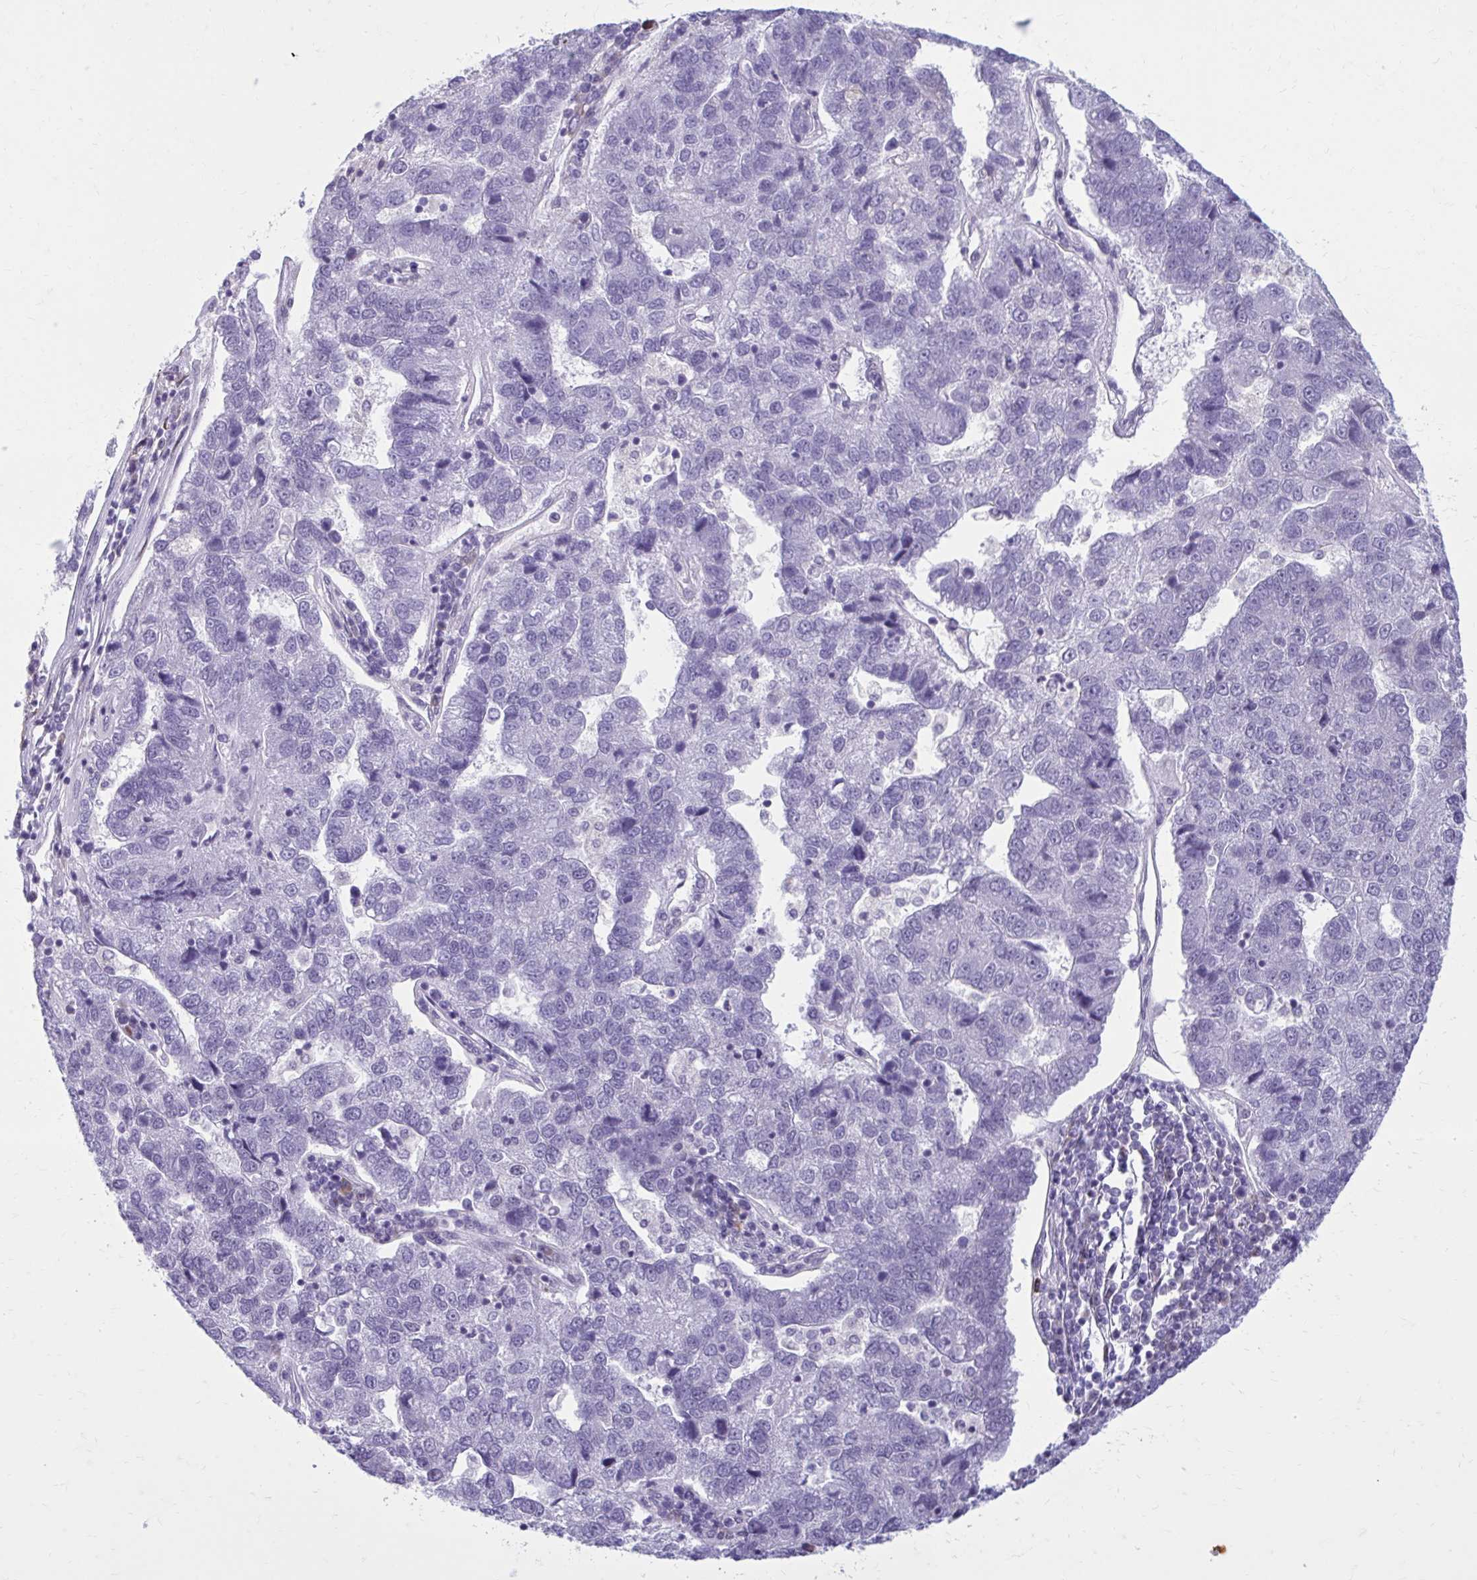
{"staining": {"intensity": "negative", "quantity": "none", "location": "none"}, "tissue": "pancreatic cancer", "cell_type": "Tumor cells", "image_type": "cancer", "snomed": [{"axis": "morphology", "description": "Adenocarcinoma, NOS"}, {"axis": "topography", "description": "Pancreas"}], "caption": "This is an IHC micrograph of pancreatic cancer (adenocarcinoma). There is no positivity in tumor cells.", "gene": "PROSER1", "patient": {"sex": "female", "age": 61}}